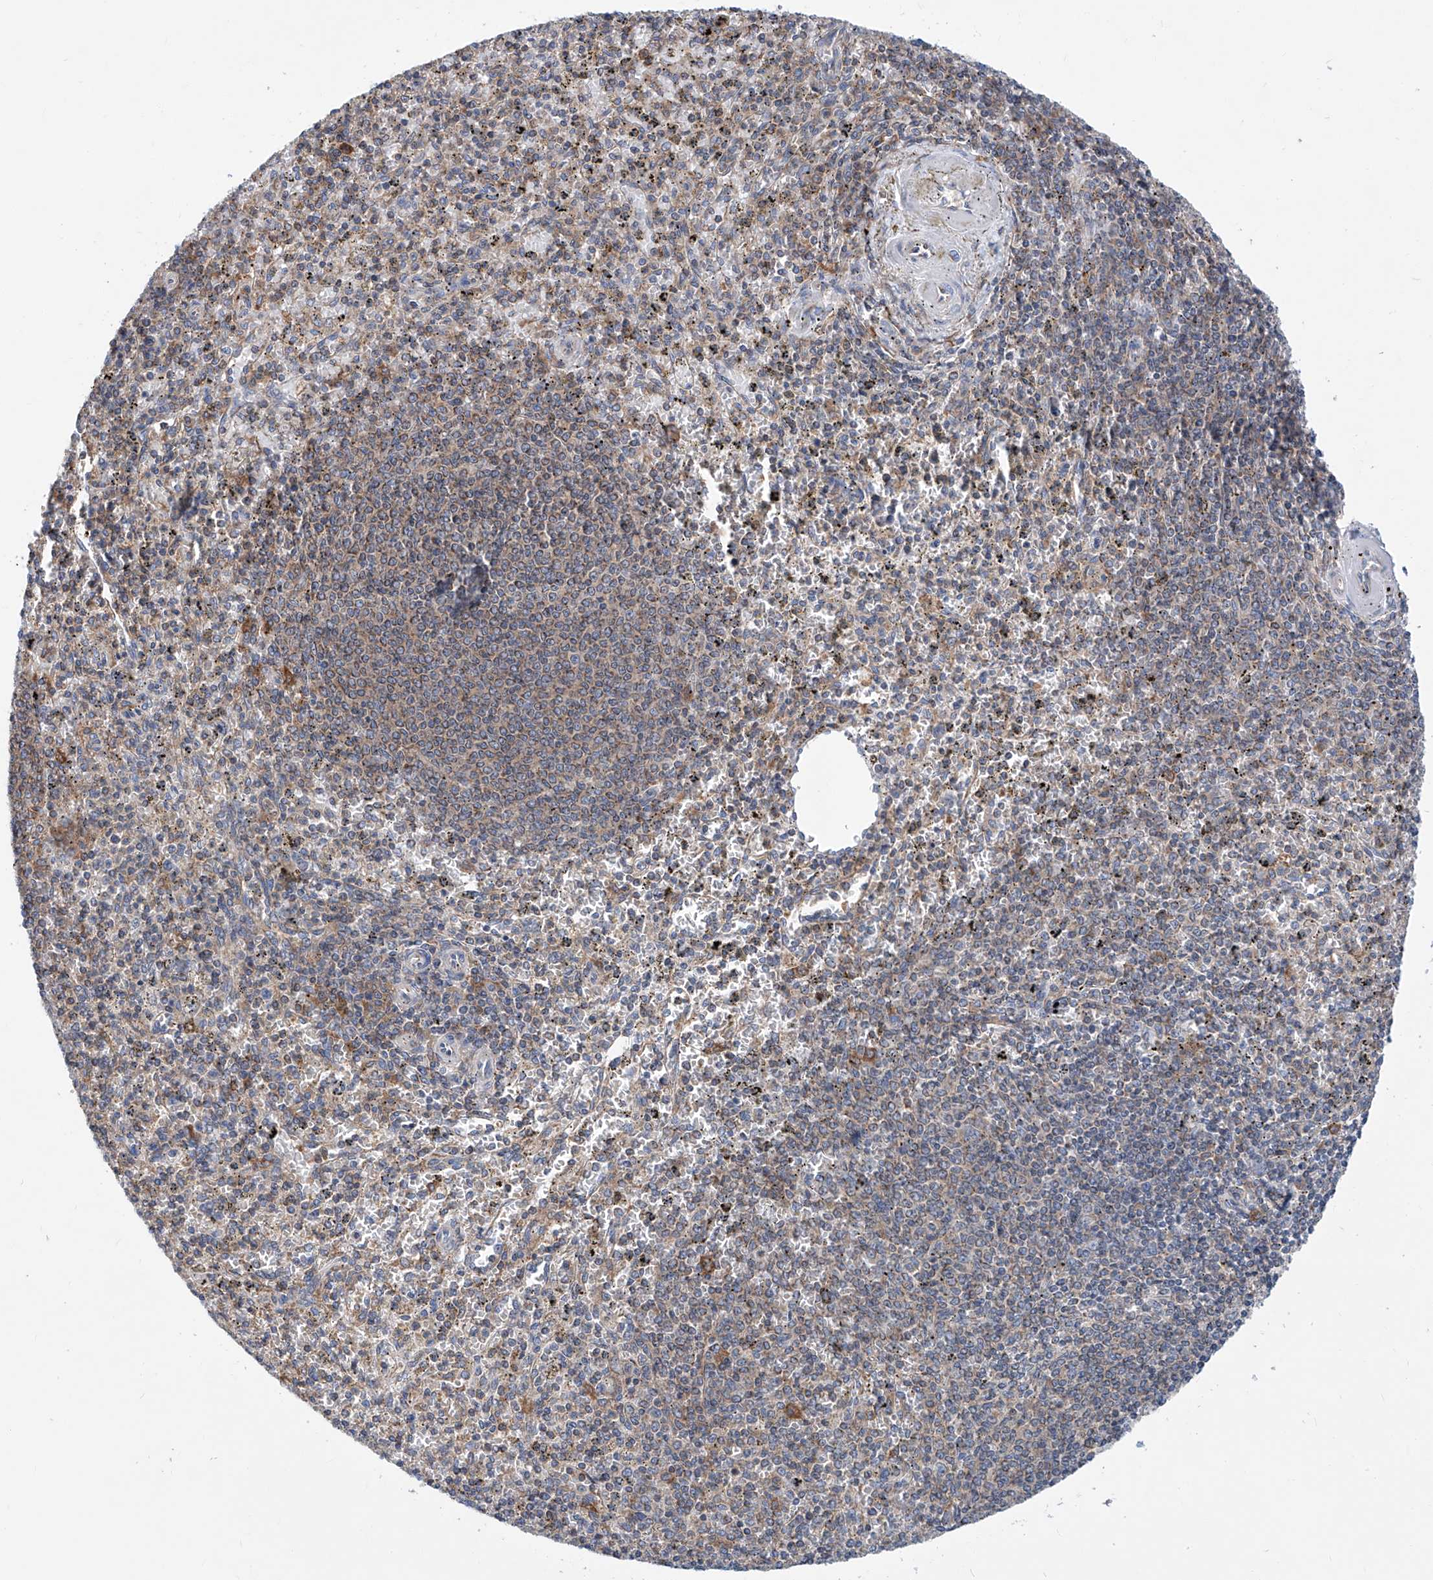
{"staining": {"intensity": "weak", "quantity": "25%-75%", "location": "cytoplasmic/membranous"}, "tissue": "spleen", "cell_type": "Cells in red pulp", "image_type": "normal", "snomed": [{"axis": "morphology", "description": "Normal tissue, NOS"}, {"axis": "topography", "description": "Spleen"}], "caption": "An immunohistochemistry (IHC) micrograph of unremarkable tissue is shown. Protein staining in brown highlights weak cytoplasmic/membranous positivity in spleen within cells in red pulp.", "gene": "MAD2L1", "patient": {"sex": "male", "age": 72}}